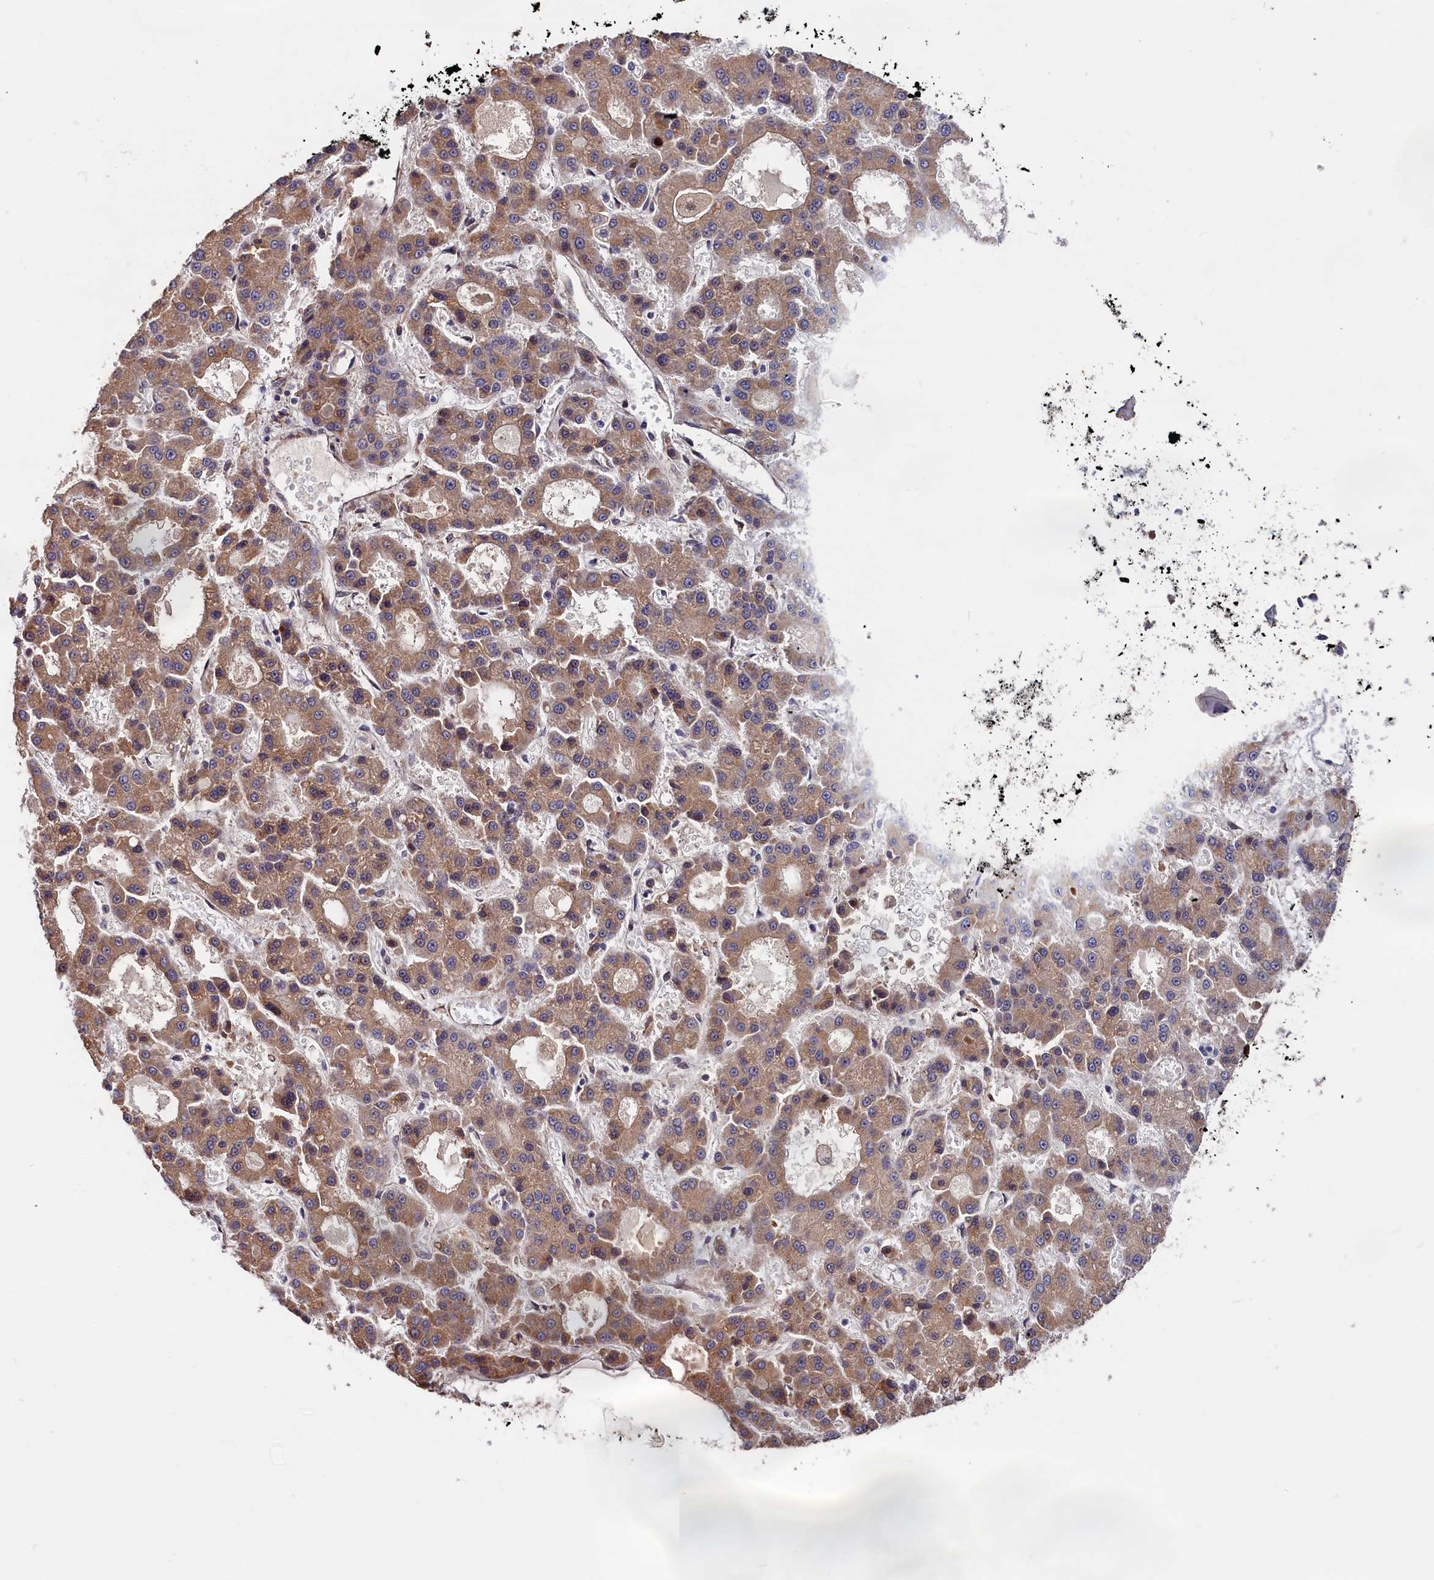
{"staining": {"intensity": "moderate", "quantity": ">75%", "location": "cytoplasmic/membranous"}, "tissue": "liver cancer", "cell_type": "Tumor cells", "image_type": "cancer", "snomed": [{"axis": "morphology", "description": "Carcinoma, Hepatocellular, NOS"}, {"axis": "topography", "description": "Liver"}], "caption": "Immunohistochemistry (IHC) photomicrograph of neoplastic tissue: human liver cancer stained using immunohistochemistry demonstrates medium levels of moderate protein expression localized specifically in the cytoplasmic/membranous of tumor cells, appearing as a cytoplasmic/membranous brown color.", "gene": "CEP44", "patient": {"sex": "male", "age": 70}}